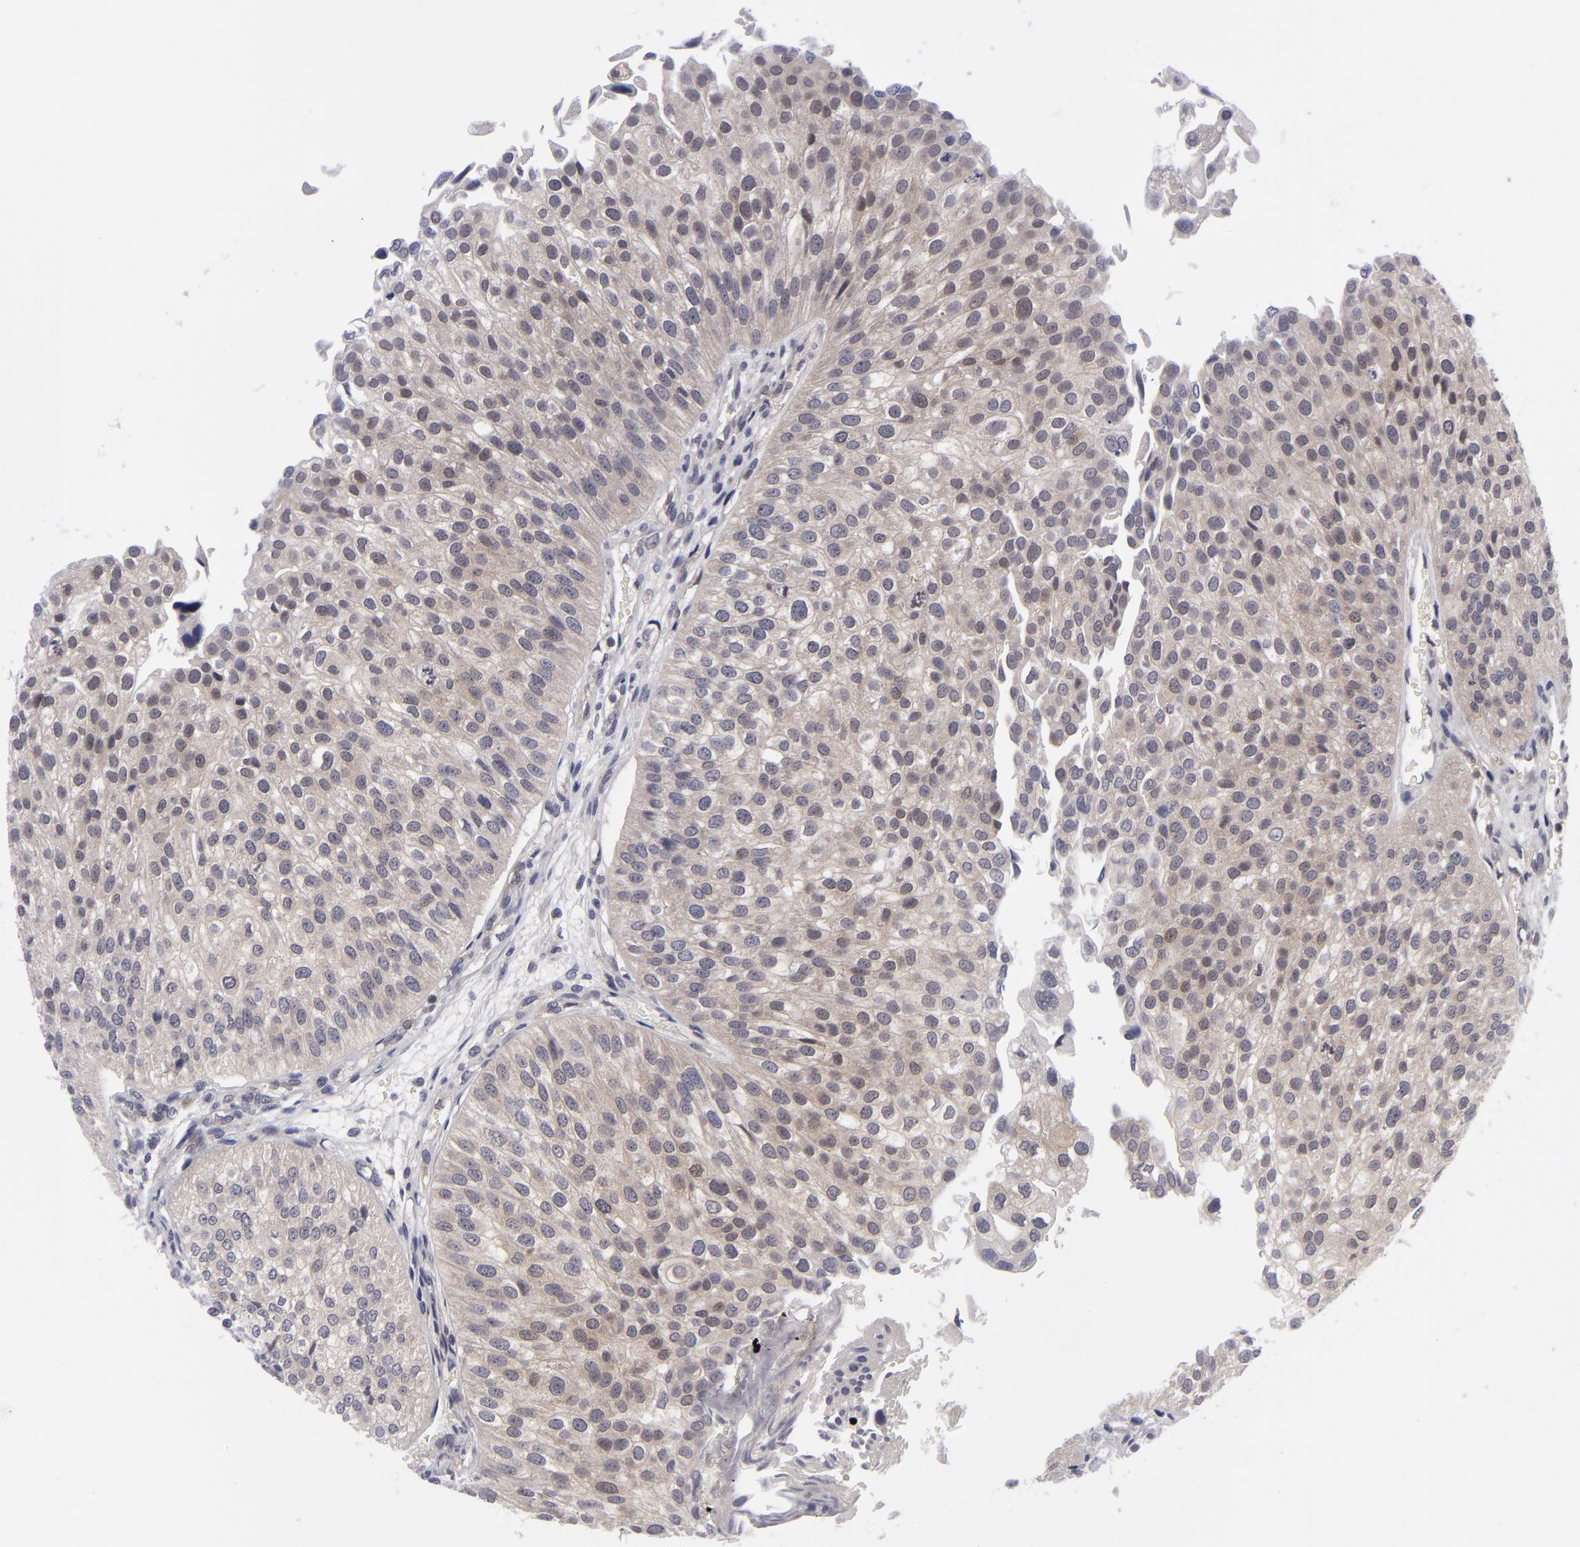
{"staining": {"intensity": "weak", "quantity": "25%-75%", "location": "cytoplasmic/membranous"}, "tissue": "urothelial cancer", "cell_type": "Tumor cells", "image_type": "cancer", "snomed": [{"axis": "morphology", "description": "Urothelial carcinoma, Low grade"}, {"axis": "topography", "description": "Urinary bladder"}], "caption": "Low-grade urothelial carcinoma tissue reveals weak cytoplasmic/membranous positivity in about 25%-75% of tumor cells, visualized by immunohistochemistry.", "gene": "BCL10", "patient": {"sex": "female", "age": 89}}